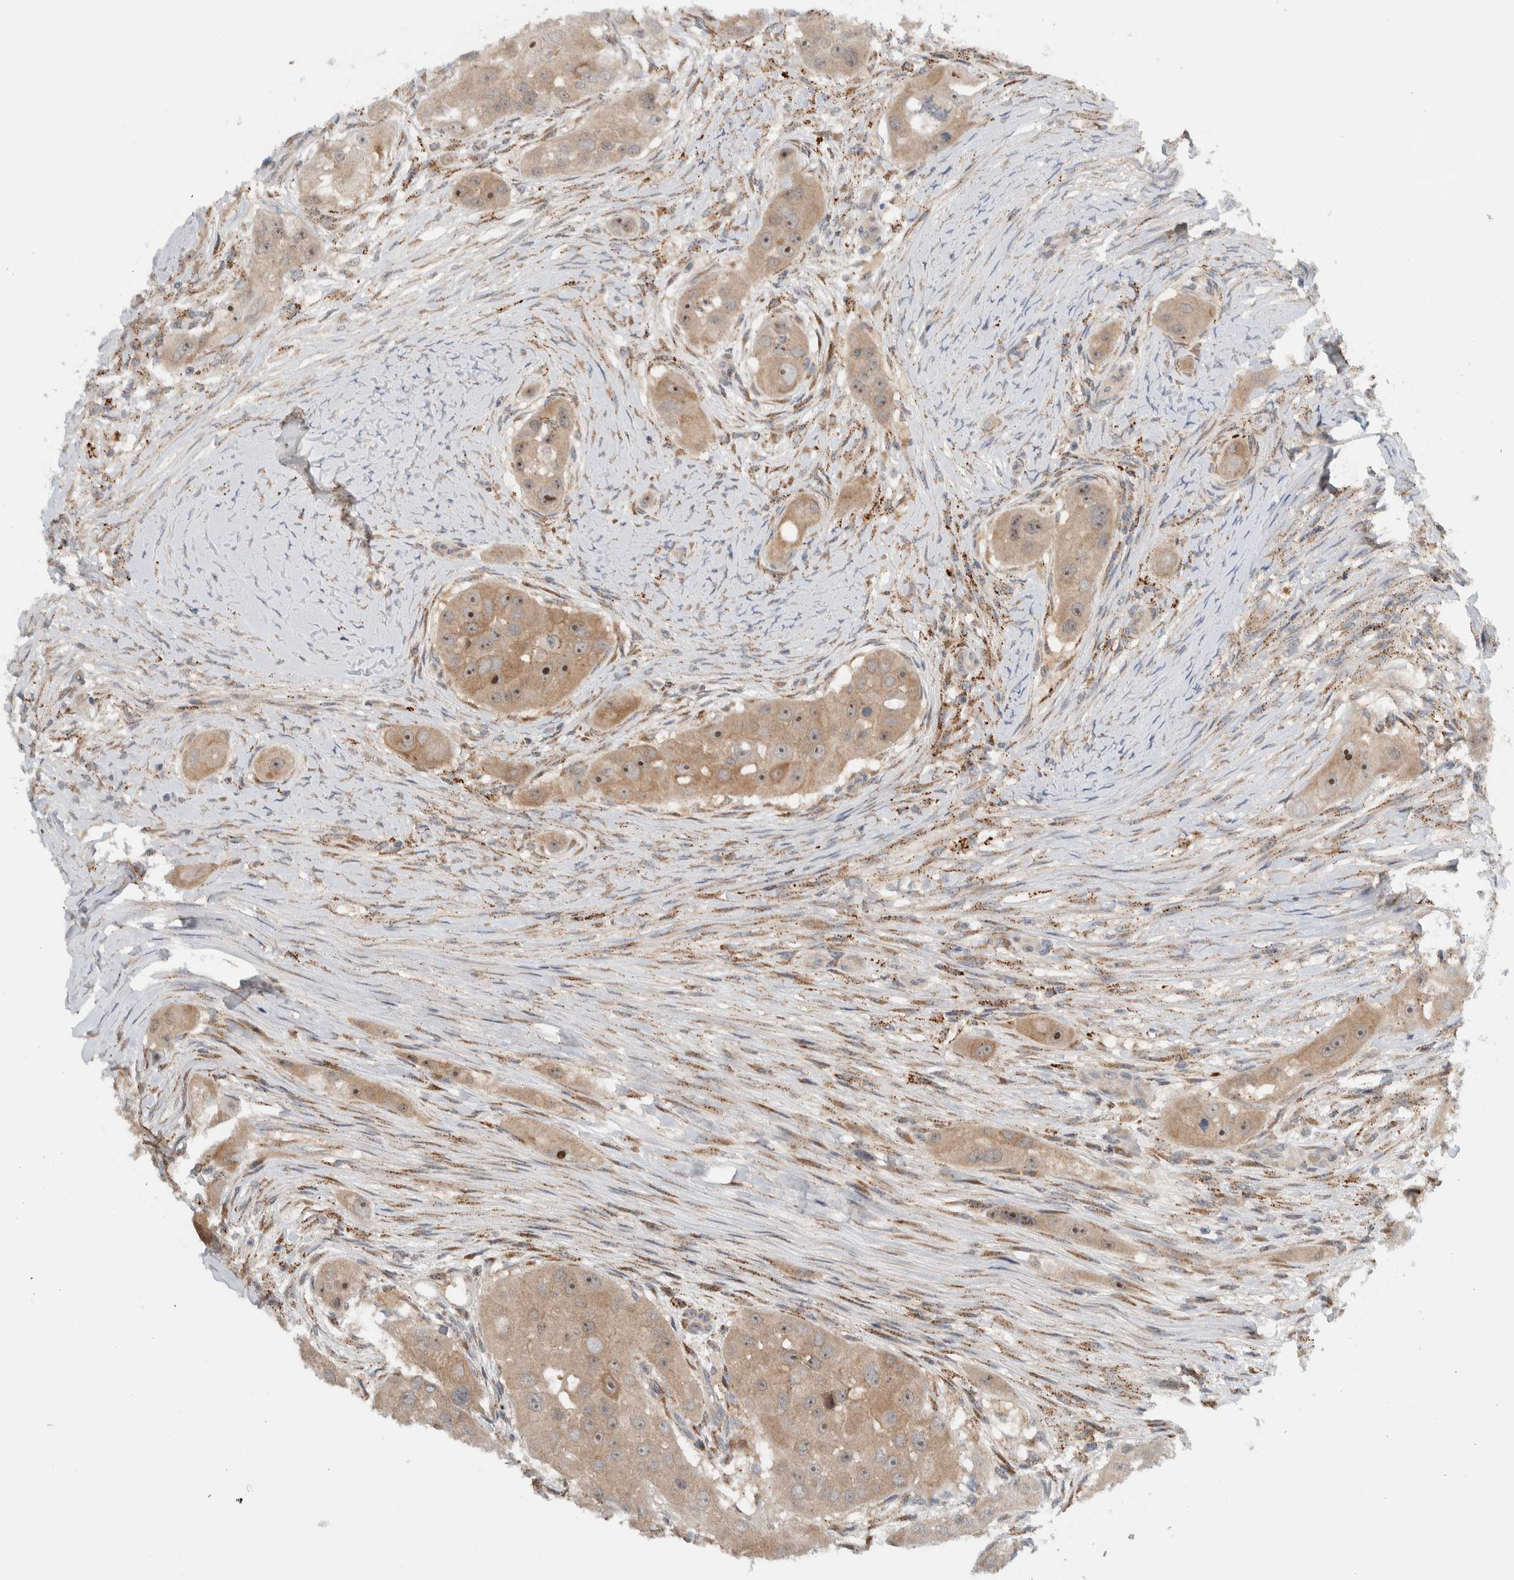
{"staining": {"intensity": "moderate", "quantity": ">75%", "location": "cytoplasmic/membranous,nuclear"}, "tissue": "head and neck cancer", "cell_type": "Tumor cells", "image_type": "cancer", "snomed": [{"axis": "morphology", "description": "Normal tissue, NOS"}, {"axis": "morphology", "description": "Squamous cell carcinoma, NOS"}, {"axis": "topography", "description": "Skeletal muscle"}, {"axis": "topography", "description": "Head-Neck"}], "caption": "The immunohistochemical stain labels moderate cytoplasmic/membranous and nuclear positivity in tumor cells of head and neck cancer tissue. Using DAB (brown) and hematoxylin (blue) stains, captured at high magnification using brightfield microscopy.", "gene": "MPRIP", "patient": {"sex": "male", "age": 51}}